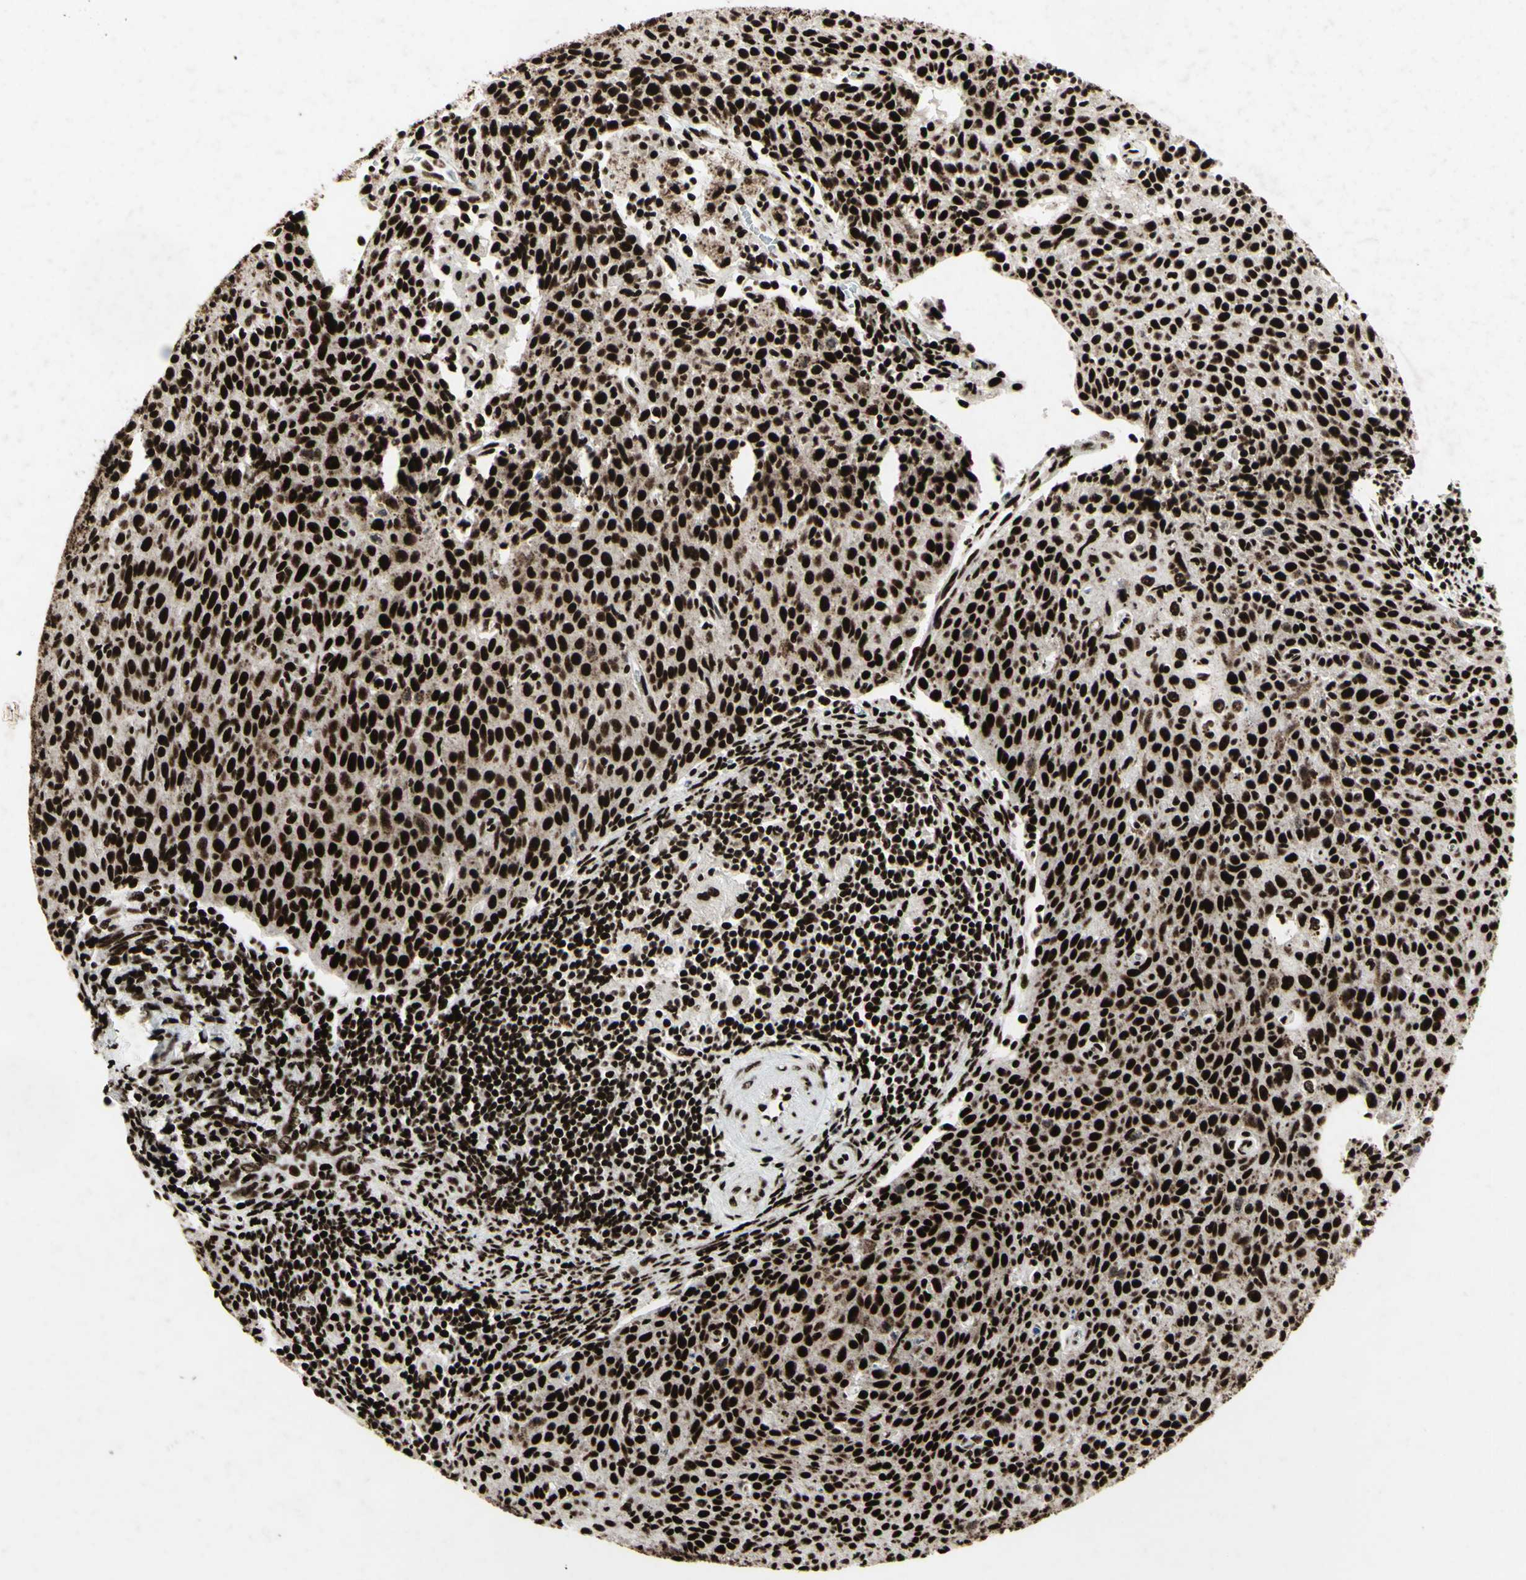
{"staining": {"intensity": "strong", "quantity": ">75%", "location": "nuclear"}, "tissue": "cervical cancer", "cell_type": "Tumor cells", "image_type": "cancer", "snomed": [{"axis": "morphology", "description": "Squamous cell carcinoma, NOS"}, {"axis": "topography", "description": "Cervix"}], "caption": "Cervical squamous cell carcinoma stained with a brown dye demonstrates strong nuclear positive positivity in about >75% of tumor cells.", "gene": "U2AF2", "patient": {"sex": "female", "age": 38}}